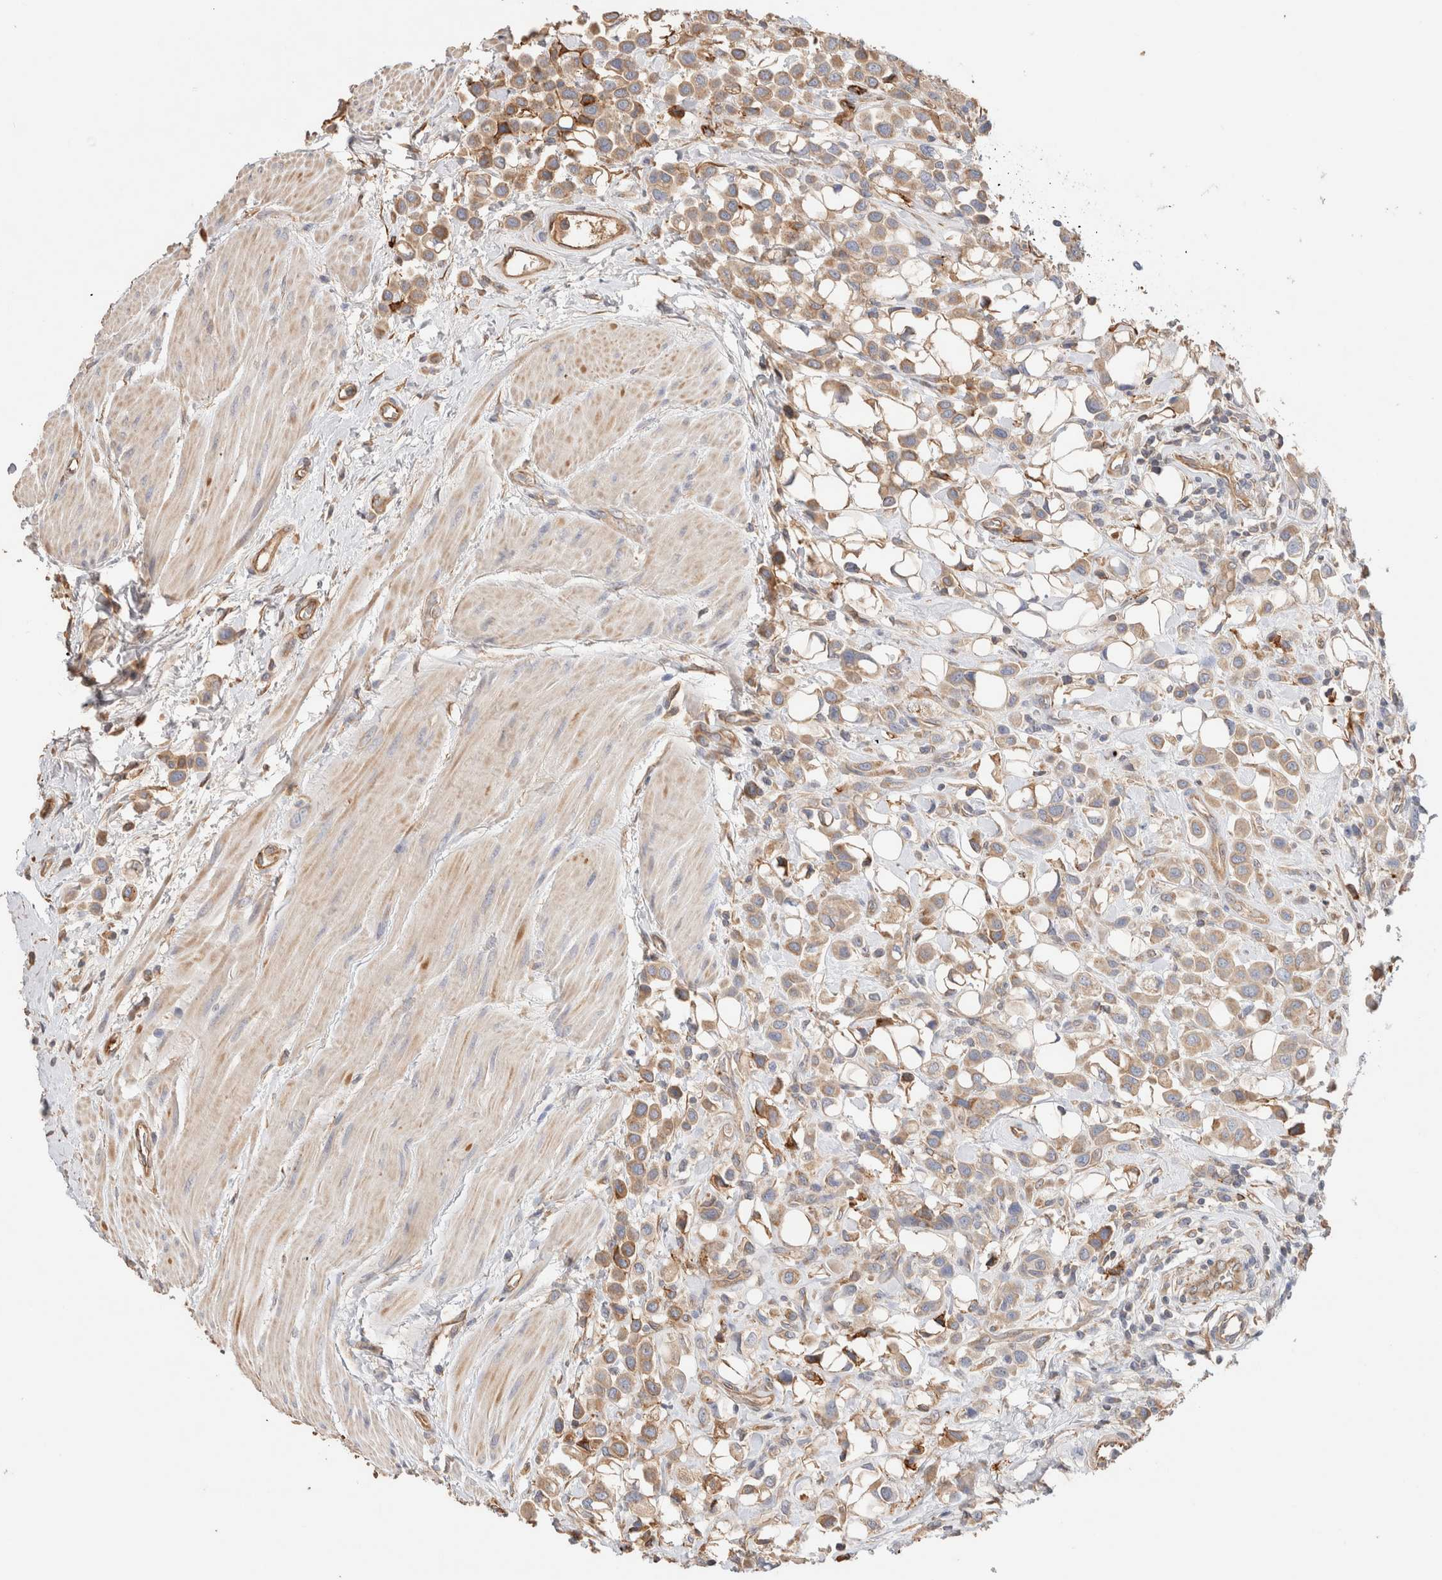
{"staining": {"intensity": "moderate", "quantity": ">75%", "location": "cytoplasmic/membranous"}, "tissue": "urothelial cancer", "cell_type": "Tumor cells", "image_type": "cancer", "snomed": [{"axis": "morphology", "description": "Urothelial carcinoma, High grade"}, {"axis": "topography", "description": "Urinary bladder"}], "caption": "Urothelial cancer stained for a protein reveals moderate cytoplasmic/membranous positivity in tumor cells. The protein is stained brown, and the nuclei are stained in blue (DAB (3,3'-diaminobenzidine) IHC with brightfield microscopy, high magnification).", "gene": "PROS1", "patient": {"sex": "male", "age": 50}}